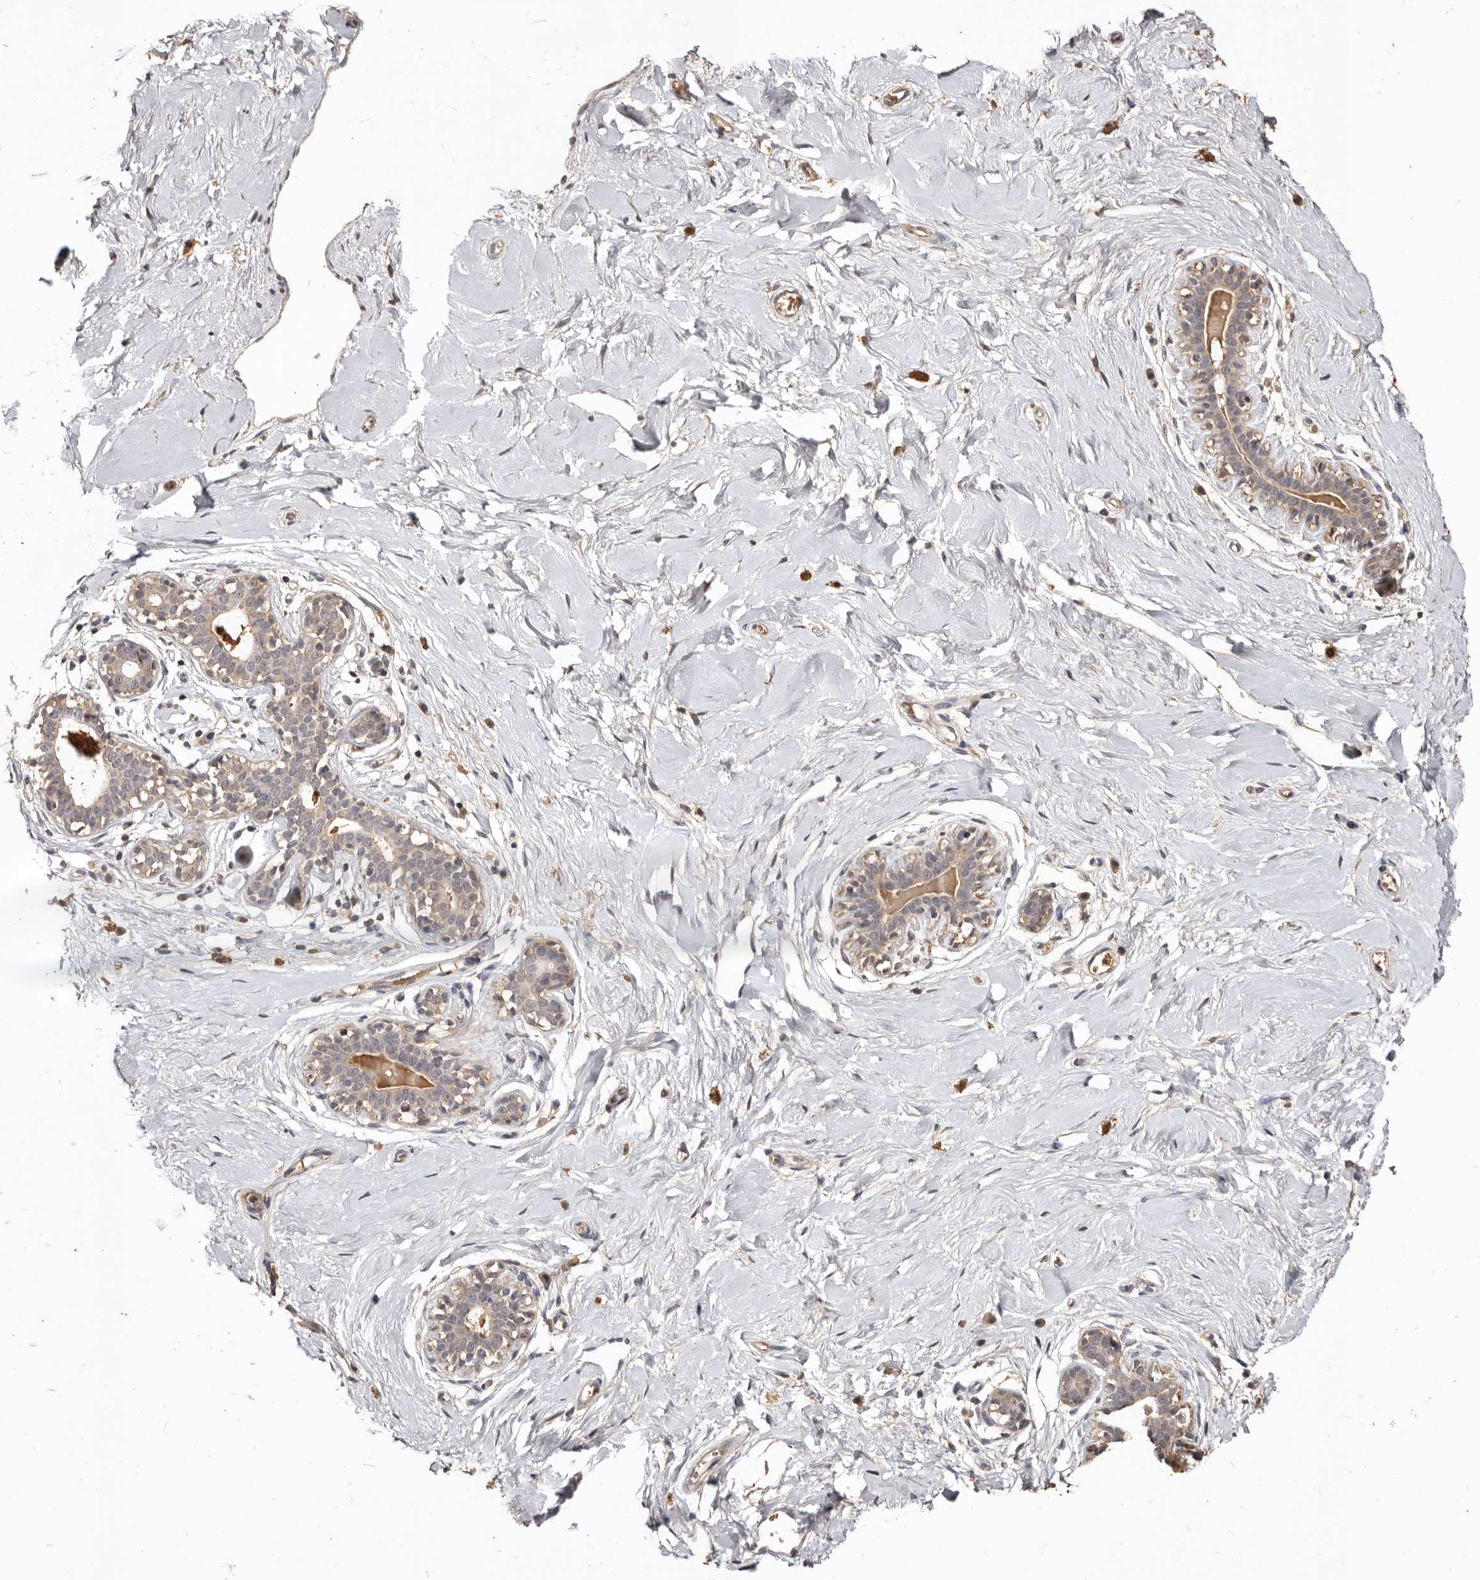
{"staining": {"intensity": "weak", "quantity": ">75%", "location": "cytoplasmic/membranous"}, "tissue": "breast", "cell_type": "Adipocytes", "image_type": "normal", "snomed": [{"axis": "morphology", "description": "Normal tissue, NOS"}, {"axis": "morphology", "description": "Adenoma, NOS"}, {"axis": "topography", "description": "Breast"}], "caption": "The immunohistochemical stain labels weak cytoplasmic/membranous staining in adipocytes of unremarkable breast.", "gene": "INAVA", "patient": {"sex": "female", "age": 23}}